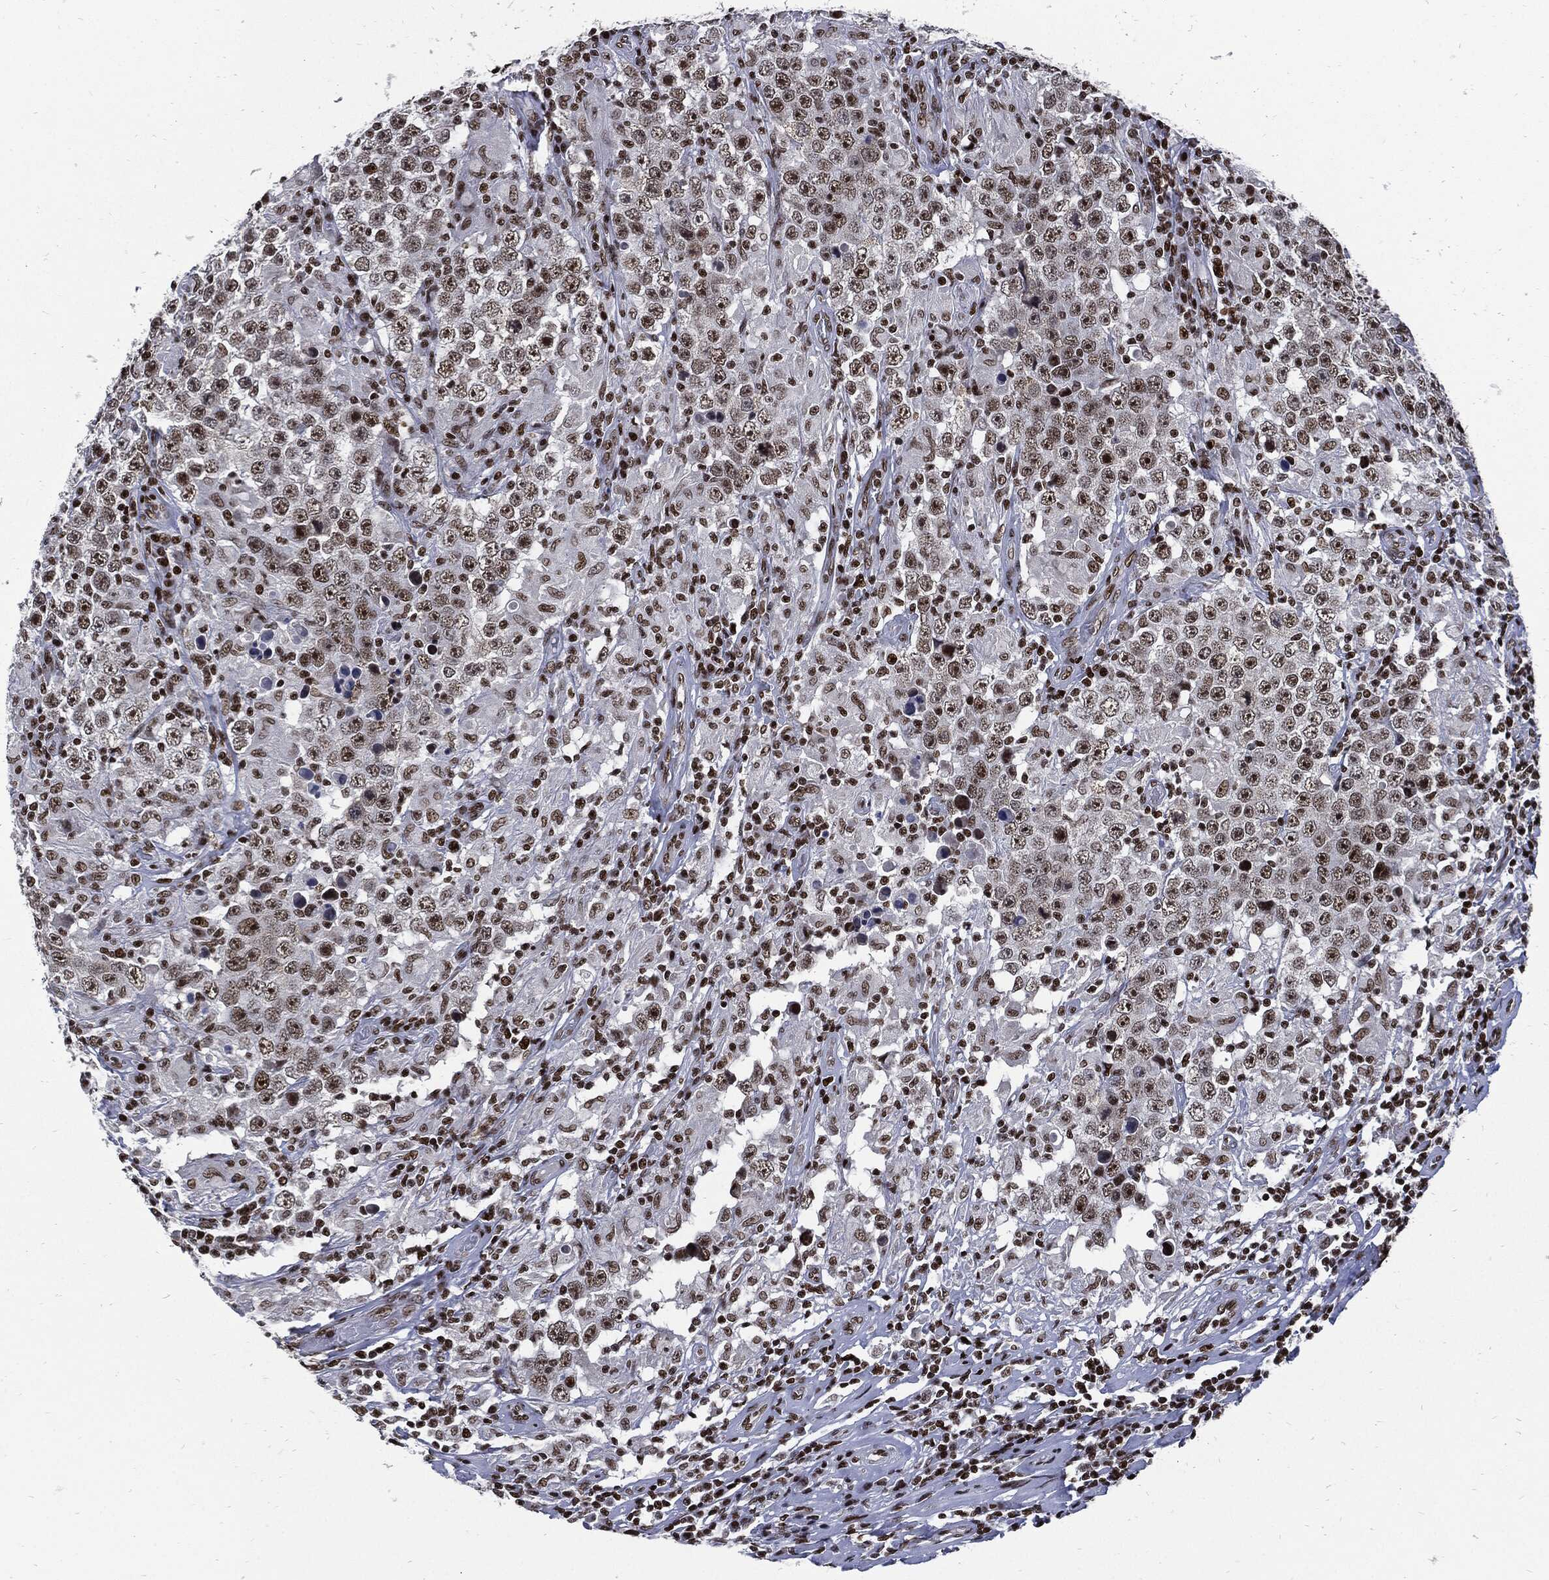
{"staining": {"intensity": "moderate", "quantity": "25%-75%", "location": "nuclear"}, "tissue": "testis cancer", "cell_type": "Tumor cells", "image_type": "cancer", "snomed": [{"axis": "morphology", "description": "Seminoma, NOS"}, {"axis": "morphology", "description": "Carcinoma, Embryonal, NOS"}, {"axis": "topography", "description": "Testis"}], "caption": "An image of human testis cancer stained for a protein reveals moderate nuclear brown staining in tumor cells. (DAB IHC with brightfield microscopy, high magnification).", "gene": "TERF2", "patient": {"sex": "male", "age": 41}}